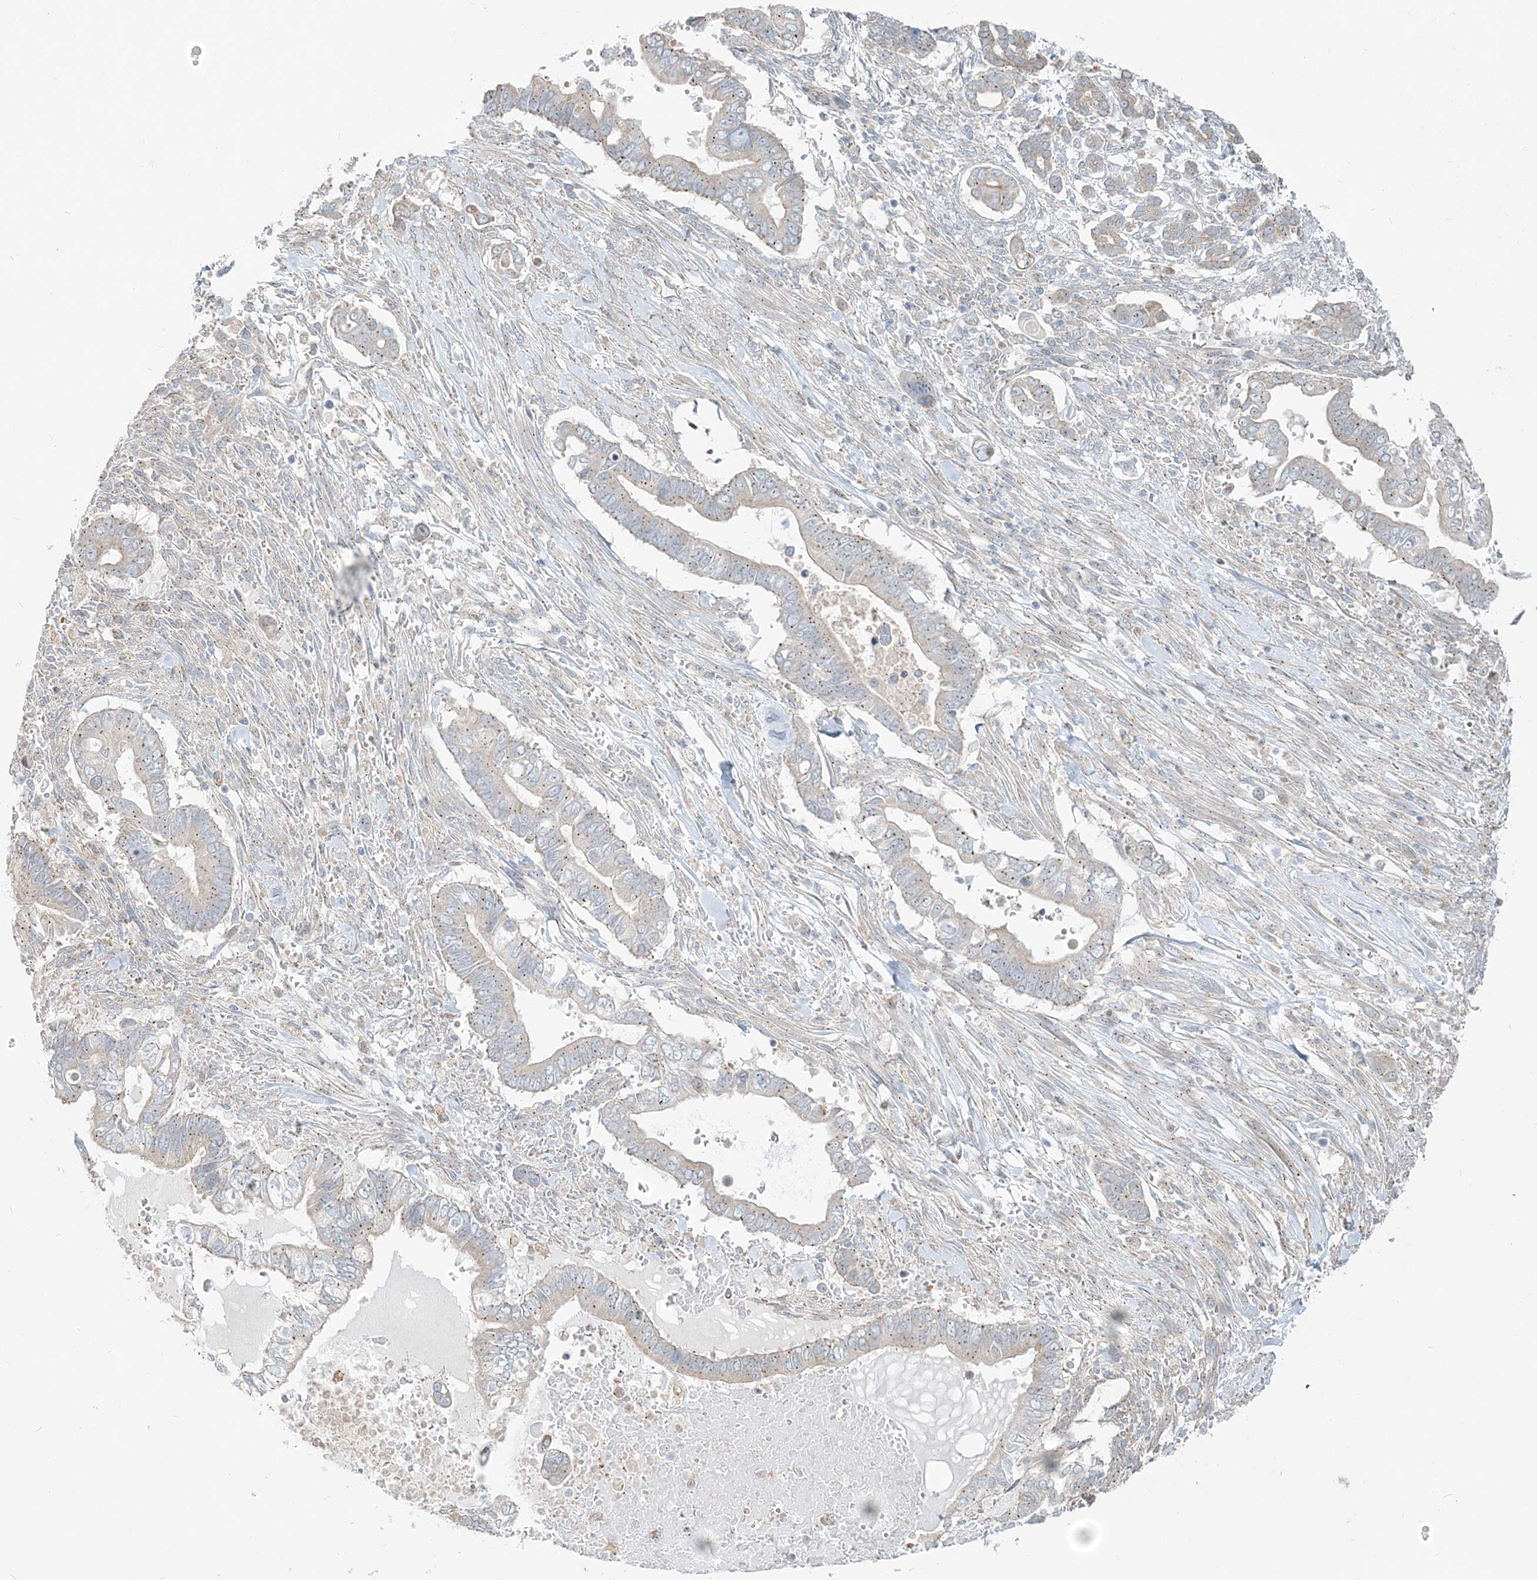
{"staining": {"intensity": "weak", "quantity": "<25%", "location": "cytoplasmic/membranous"}, "tissue": "pancreatic cancer", "cell_type": "Tumor cells", "image_type": "cancer", "snomed": [{"axis": "morphology", "description": "Adenocarcinoma, NOS"}, {"axis": "topography", "description": "Pancreas"}], "caption": "The photomicrograph displays no staining of tumor cells in adenocarcinoma (pancreatic).", "gene": "CXXC5", "patient": {"sex": "male", "age": 68}}